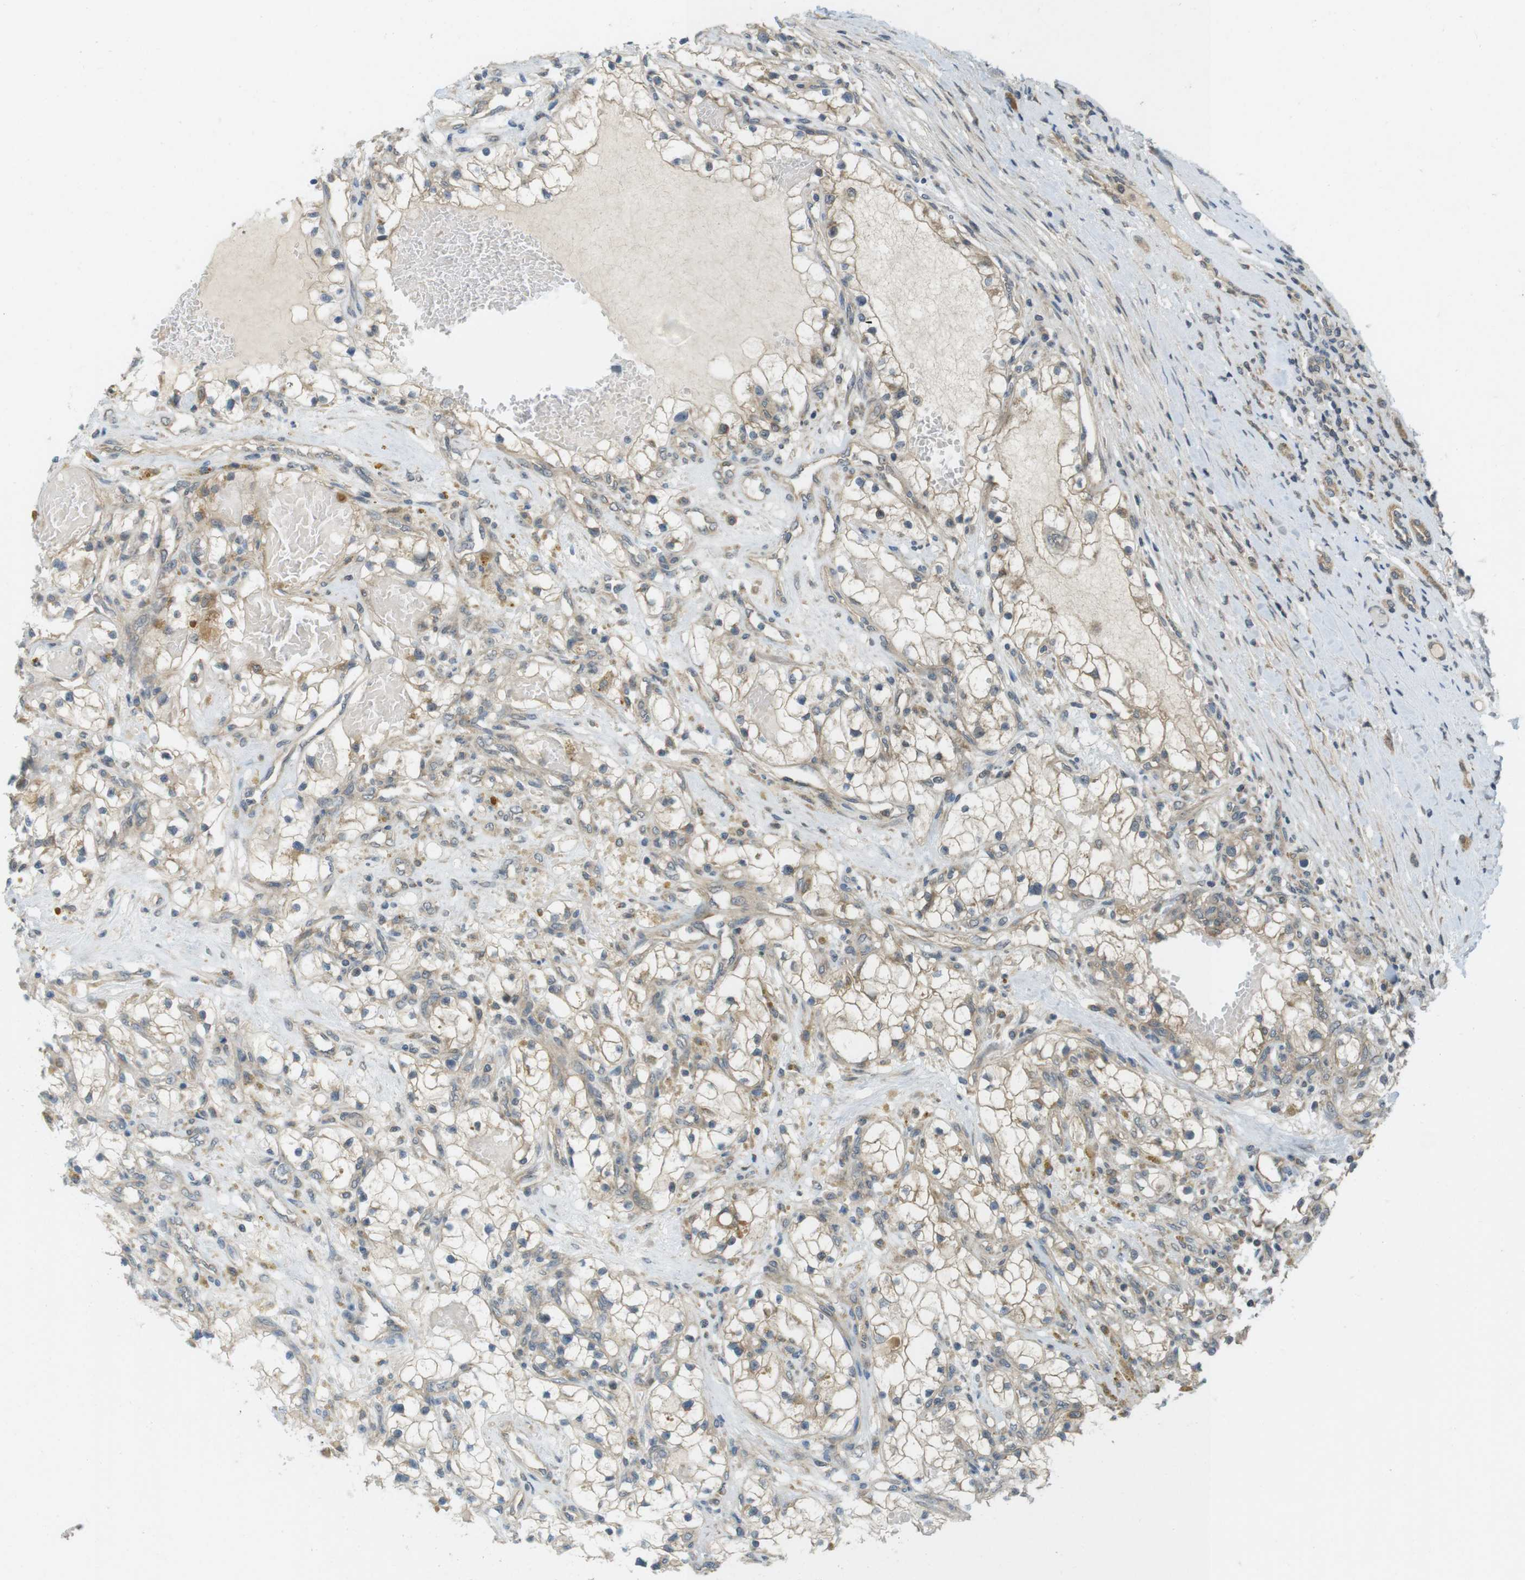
{"staining": {"intensity": "moderate", "quantity": "25%-75%", "location": "cytoplasmic/membranous"}, "tissue": "renal cancer", "cell_type": "Tumor cells", "image_type": "cancer", "snomed": [{"axis": "morphology", "description": "Adenocarcinoma, NOS"}, {"axis": "topography", "description": "Kidney"}], "caption": "Immunohistochemistry (IHC) image of neoplastic tissue: human adenocarcinoma (renal) stained using immunohistochemistry (IHC) displays medium levels of moderate protein expression localized specifically in the cytoplasmic/membranous of tumor cells, appearing as a cytoplasmic/membranous brown color.", "gene": "RNF130", "patient": {"sex": "male", "age": 68}}